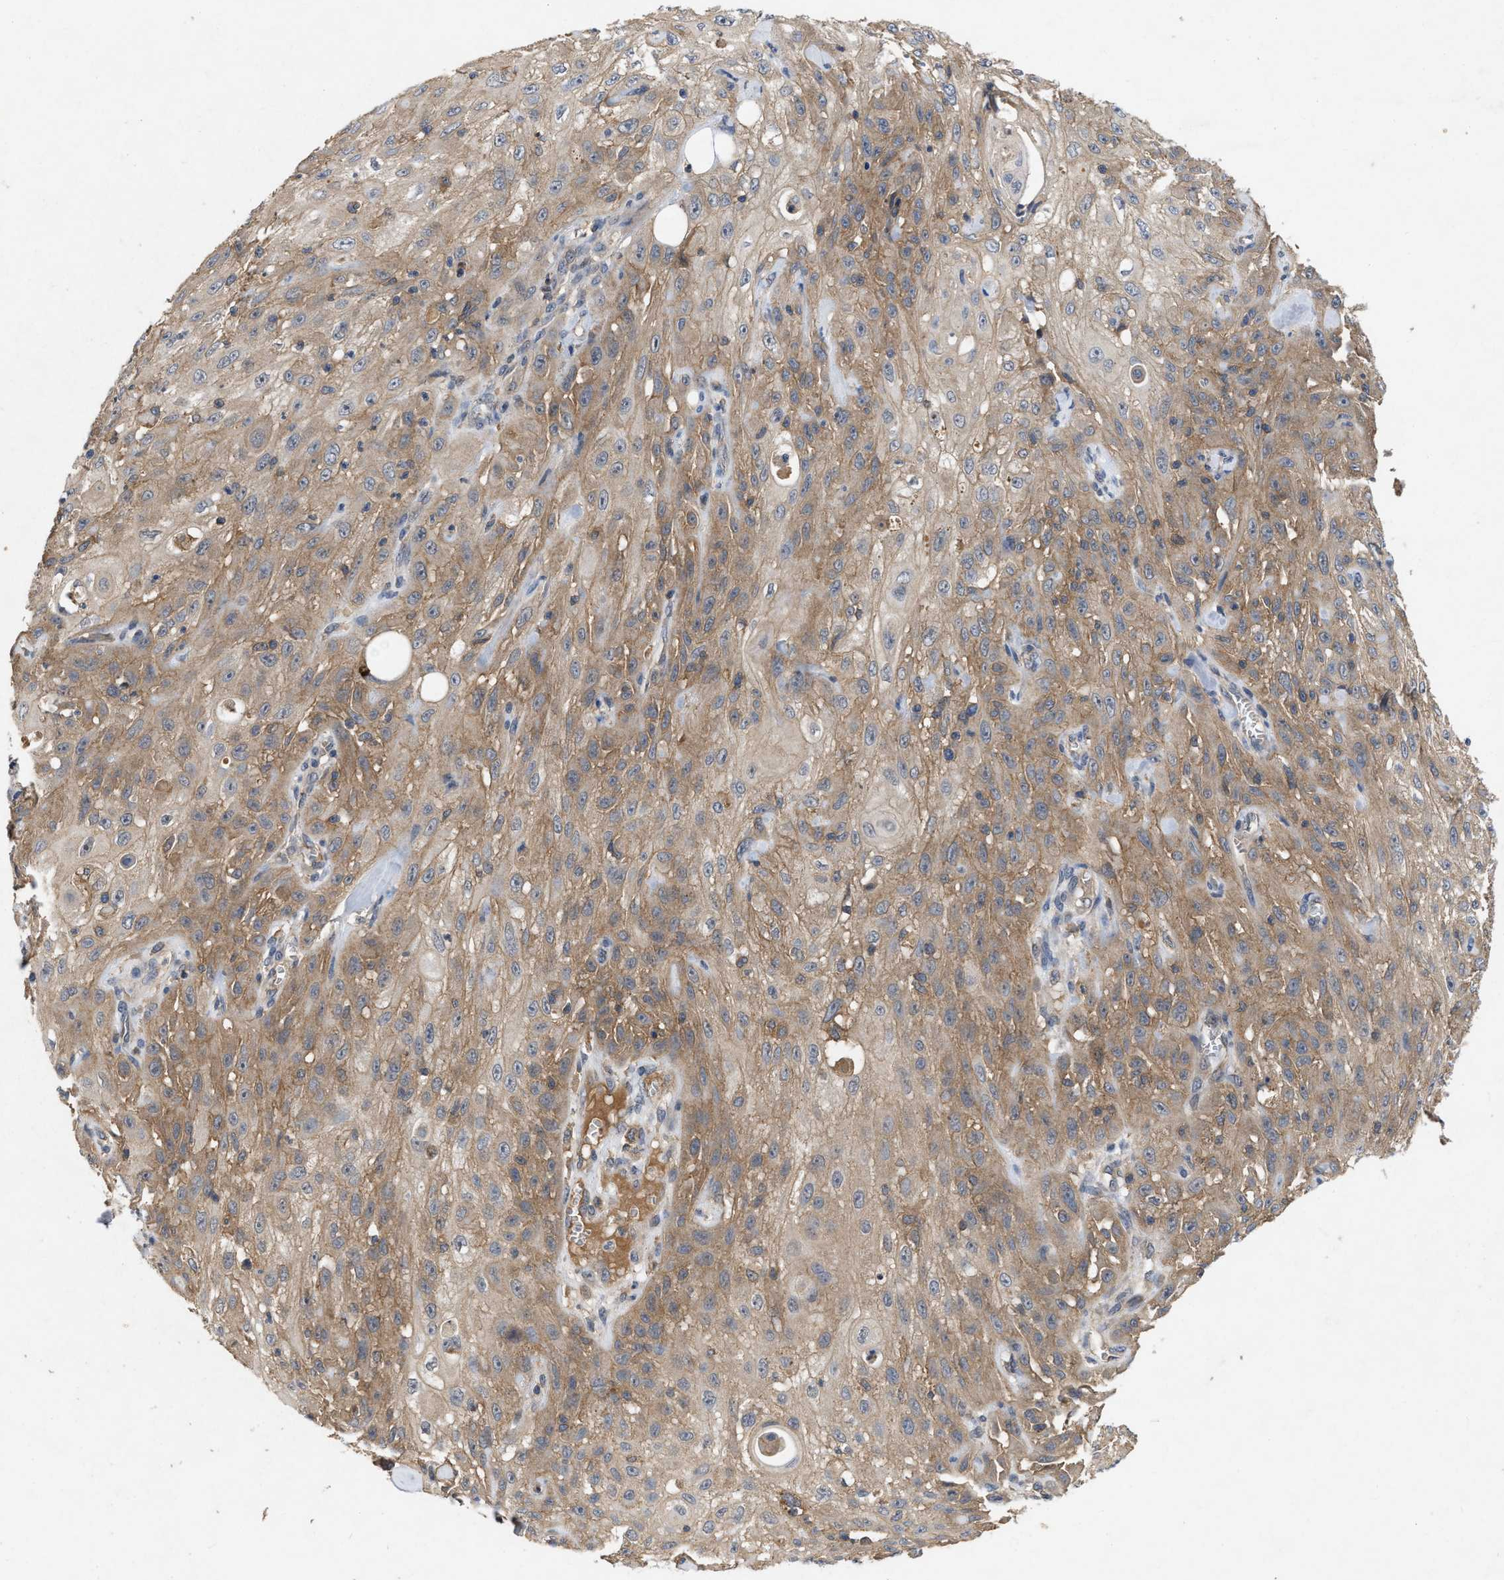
{"staining": {"intensity": "weak", "quantity": ">75%", "location": "cytoplasmic/membranous"}, "tissue": "skin cancer", "cell_type": "Tumor cells", "image_type": "cancer", "snomed": [{"axis": "morphology", "description": "Squamous cell carcinoma, NOS"}, {"axis": "topography", "description": "Skin"}], "caption": "DAB immunohistochemical staining of human skin cancer displays weak cytoplasmic/membranous protein positivity in approximately >75% of tumor cells. (DAB (3,3'-diaminobenzidine) IHC with brightfield microscopy, high magnification).", "gene": "LPAR2", "patient": {"sex": "male", "age": 75}}